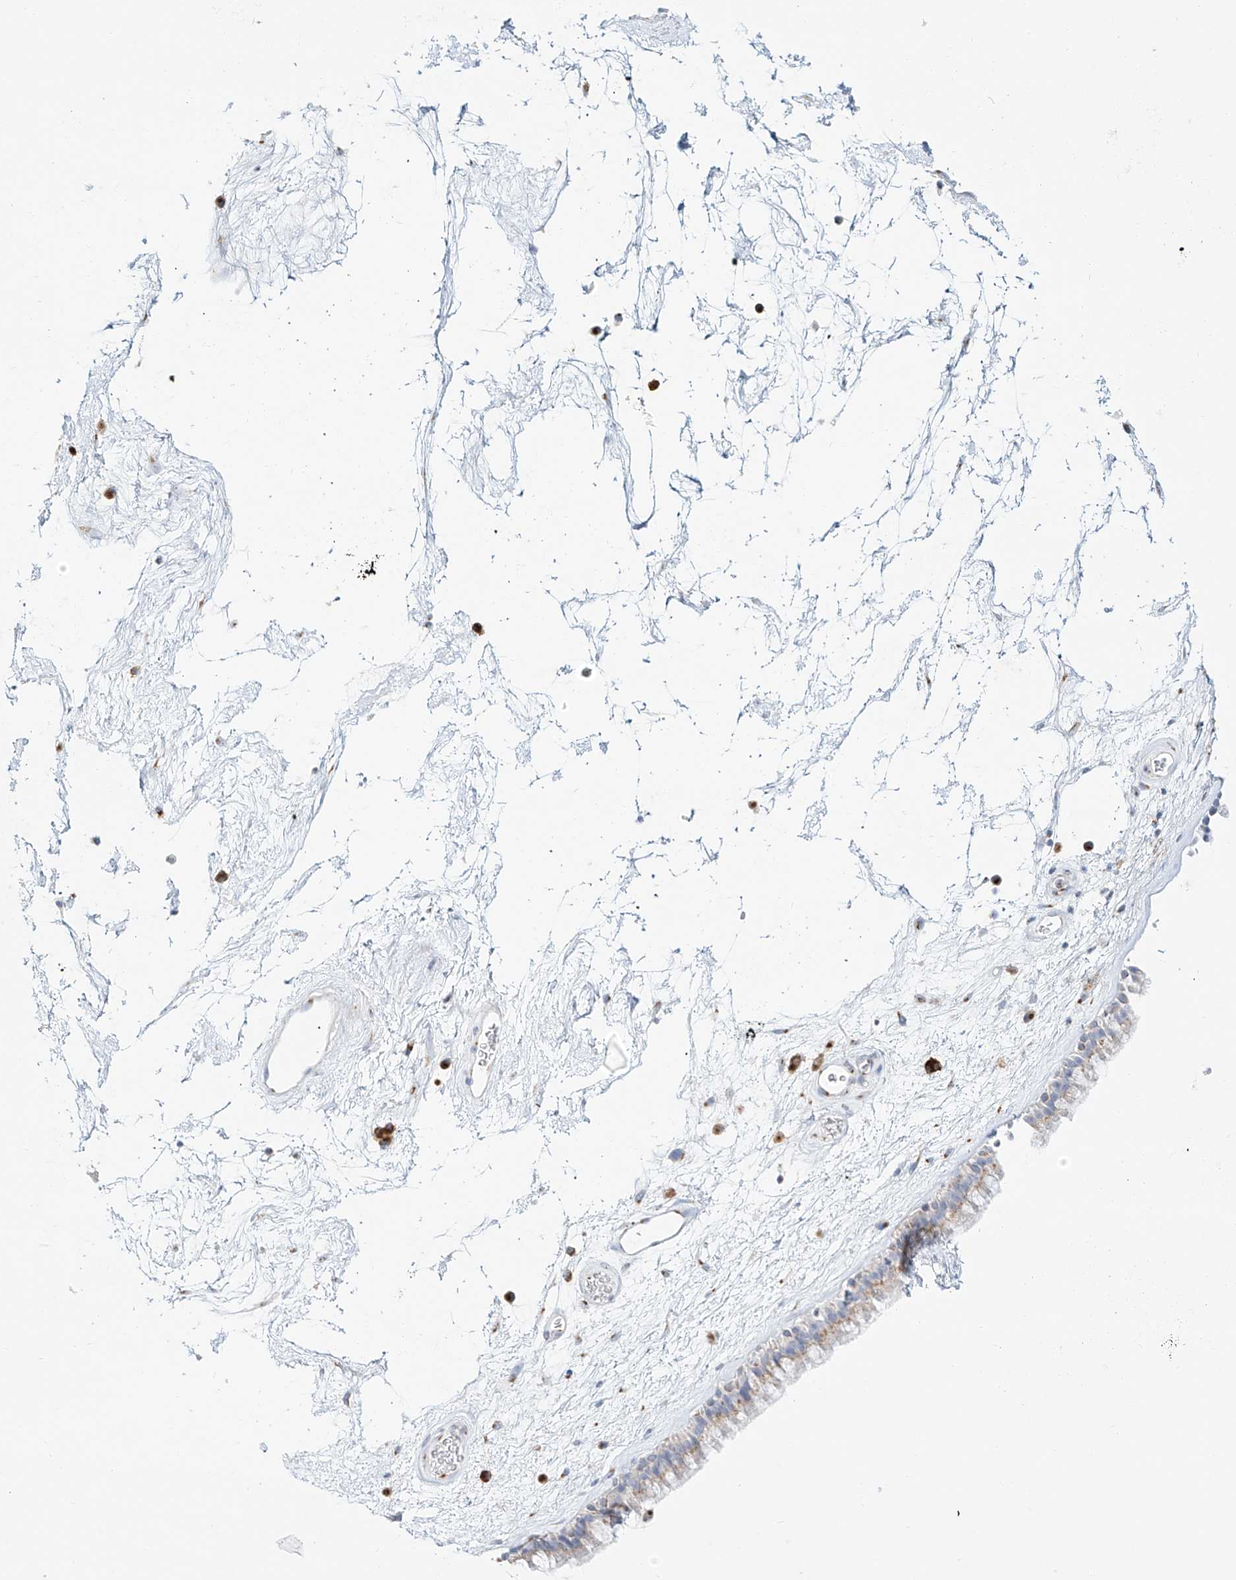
{"staining": {"intensity": "moderate", "quantity": "25%-75%", "location": "cytoplasmic/membranous"}, "tissue": "nasopharynx", "cell_type": "Respiratory epithelial cells", "image_type": "normal", "snomed": [{"axis": "morphology", "description": "Normal tissue, NOS"}, {"axis": "morphology", "description": "Inflammation, NOS"}, {"axis": "topography", "description": "Nasopharynx"}], "caption": "Respiratory epithelial cells show medium levels of moderate cytoplasmic/membranous staining in approximately 25%-75% of cells in benign nasopharynx.", "gene": "BSDC1", "patient": {"sex": "male", "age": 48}}